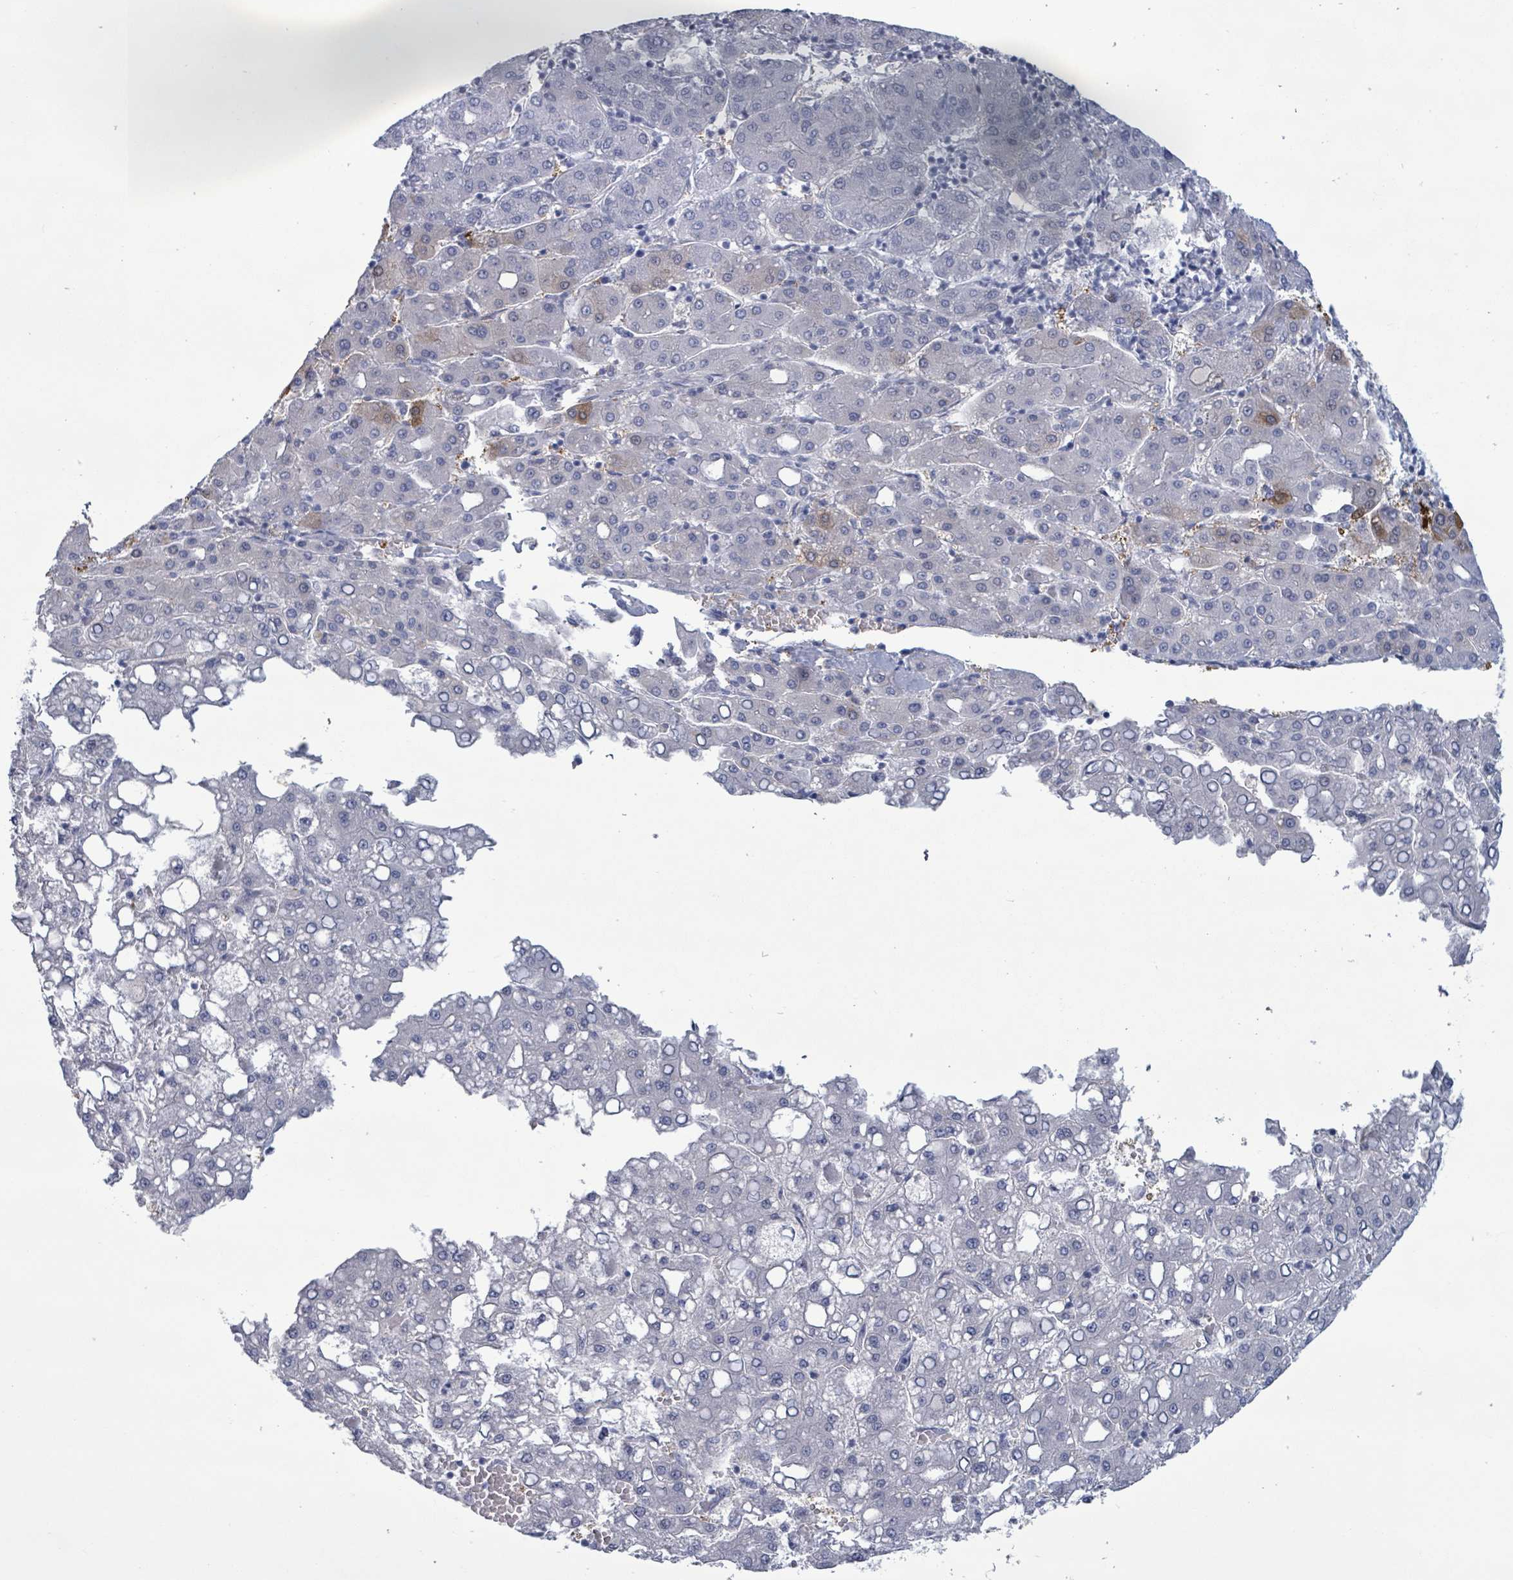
{"staining": {"intensity": "weak", "quantity": "<25%", "location": "cytoplasmic/membranous"}, "tissue": "liver cancer", "cell_type": "Tumor cells", "image_type": "cancer", "snomed": [{"axis": "morphology", "description": "Carcinoma, Hepatocellular, NOS"}, {"axis": "topography", "description": "Liver"}], "caption": "This is an immunohistochemistry (IHC) photomicrograph of liver cancer. There is no staining in tumor cells.", "gene": "ZNF771", "patient": {"sex": "male", "age": 65}}